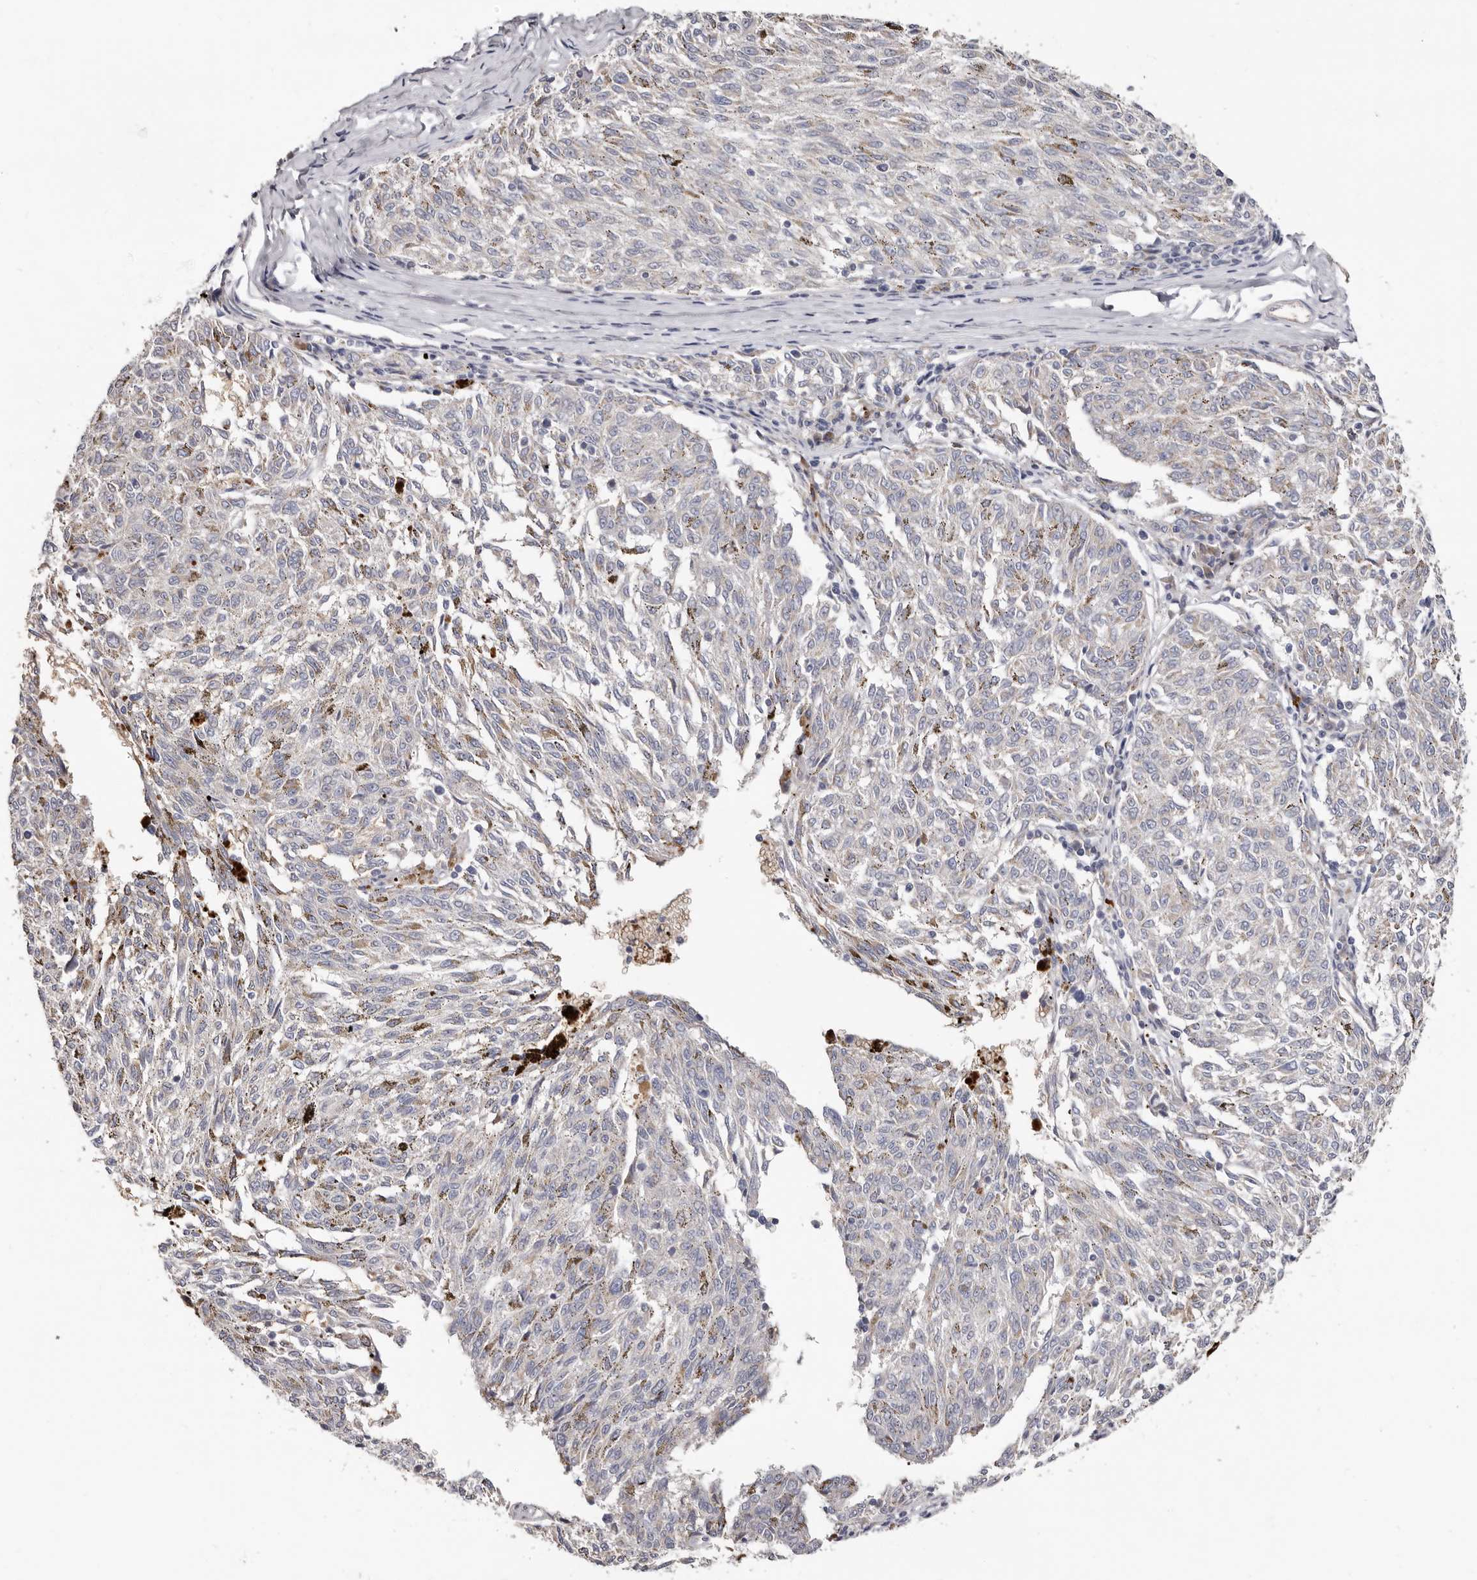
{"staining": {"intensity": "negative", "quantity": "none", "location": "none"}, "tissue": "melanoma", "cell_type": "Tumor cells", "image_type": "cancer", "snomed": [{"axis": "morphology", "description": "Malignant melanoma, NOS"}, {"axis": "topography", "description": "Skin"}], "caption": "Immunohistochemistry image of neoplastic tissue: malignant melanoma stained with DAB (3,3'-diaminobenzidine) shows no significant protein positivity in tumor cells.", "gene": "SPTA1", "patient": {"sex": "female", "age": 72}}